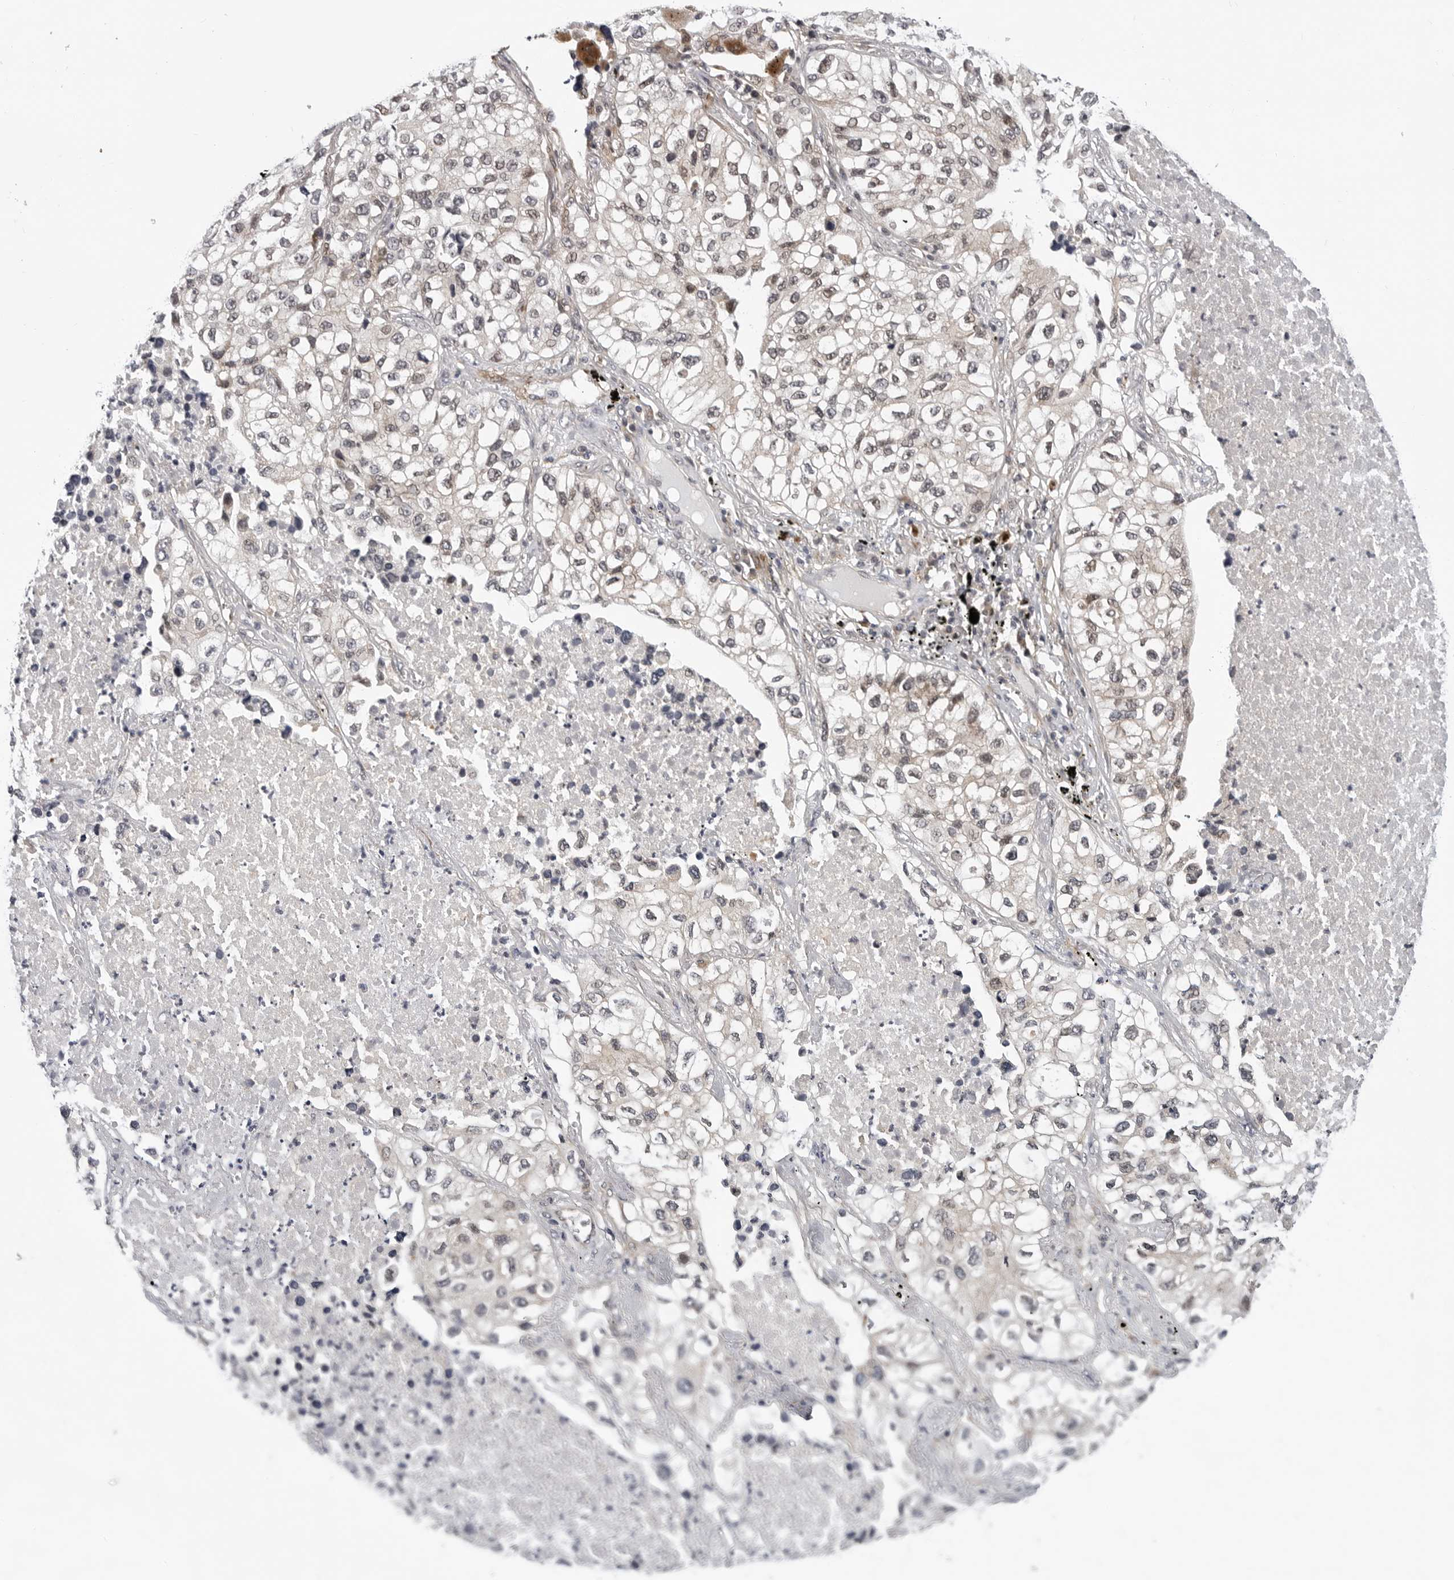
{"staining": {"intensity": "weak", "quantity": "<25%", "location": "cytoplasmic/membranous,nuclear"}, "tissue": "lung cancer", "cell_type": "Tumor cells", "image_type": "cancer", "snomed": [{"axis": "morphology", "description": "Adenocarcinoma, NOS"}, {"axis": "topography", "description": "Lung"}], "caption": "Immunohistochemical staining of human lung cancer (adenocarcinoma) demonstrates no significant staining in tumor cells.", "gene": "KIAA1614", "patient": {"sex": "male", "age": 63}}